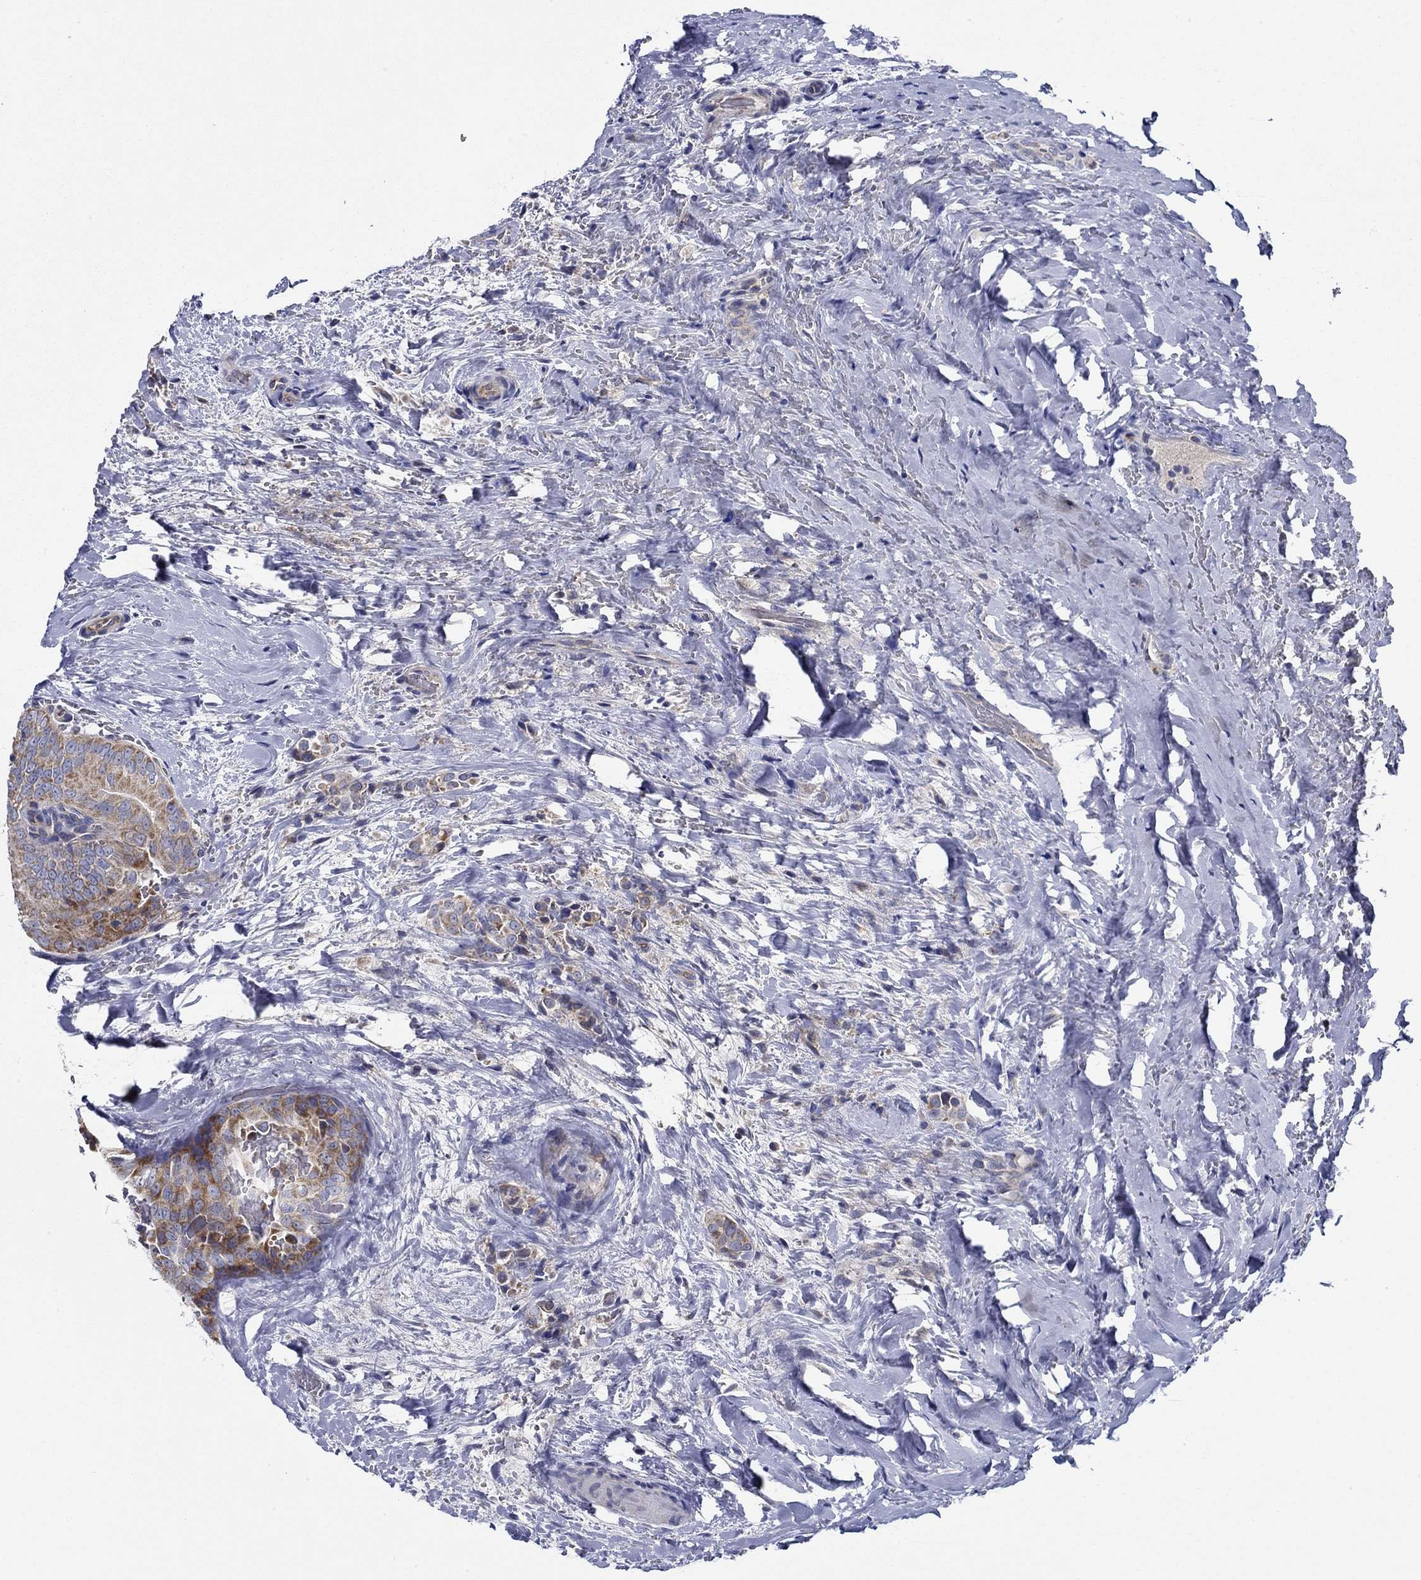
{"staining": {"intensity": "strong", "quantity": "<25%", "location": "cytoplasmic/membranous"}, "tissue": "thyroid cancer", "cell_type": "Tumor cells", "image_type": "cancer", "snomed": [{"axis": "morphology", "description": "Papillary adenocarcinoma, NOS"}, {"axis": "topography", "description": "Thyroid gland"}], "caption": "Thyroid papillary adenocarcinoma stained with immunohistochemistry (IHC) demonstrates strong cytoplasmic/membranous staining in approximately <25% of tumor cells. (brown staining indicates protein expression, while blue staining denotes nuclei).", "gene": "CFAP61", "patient": {"sex": "male", "age": 61}}